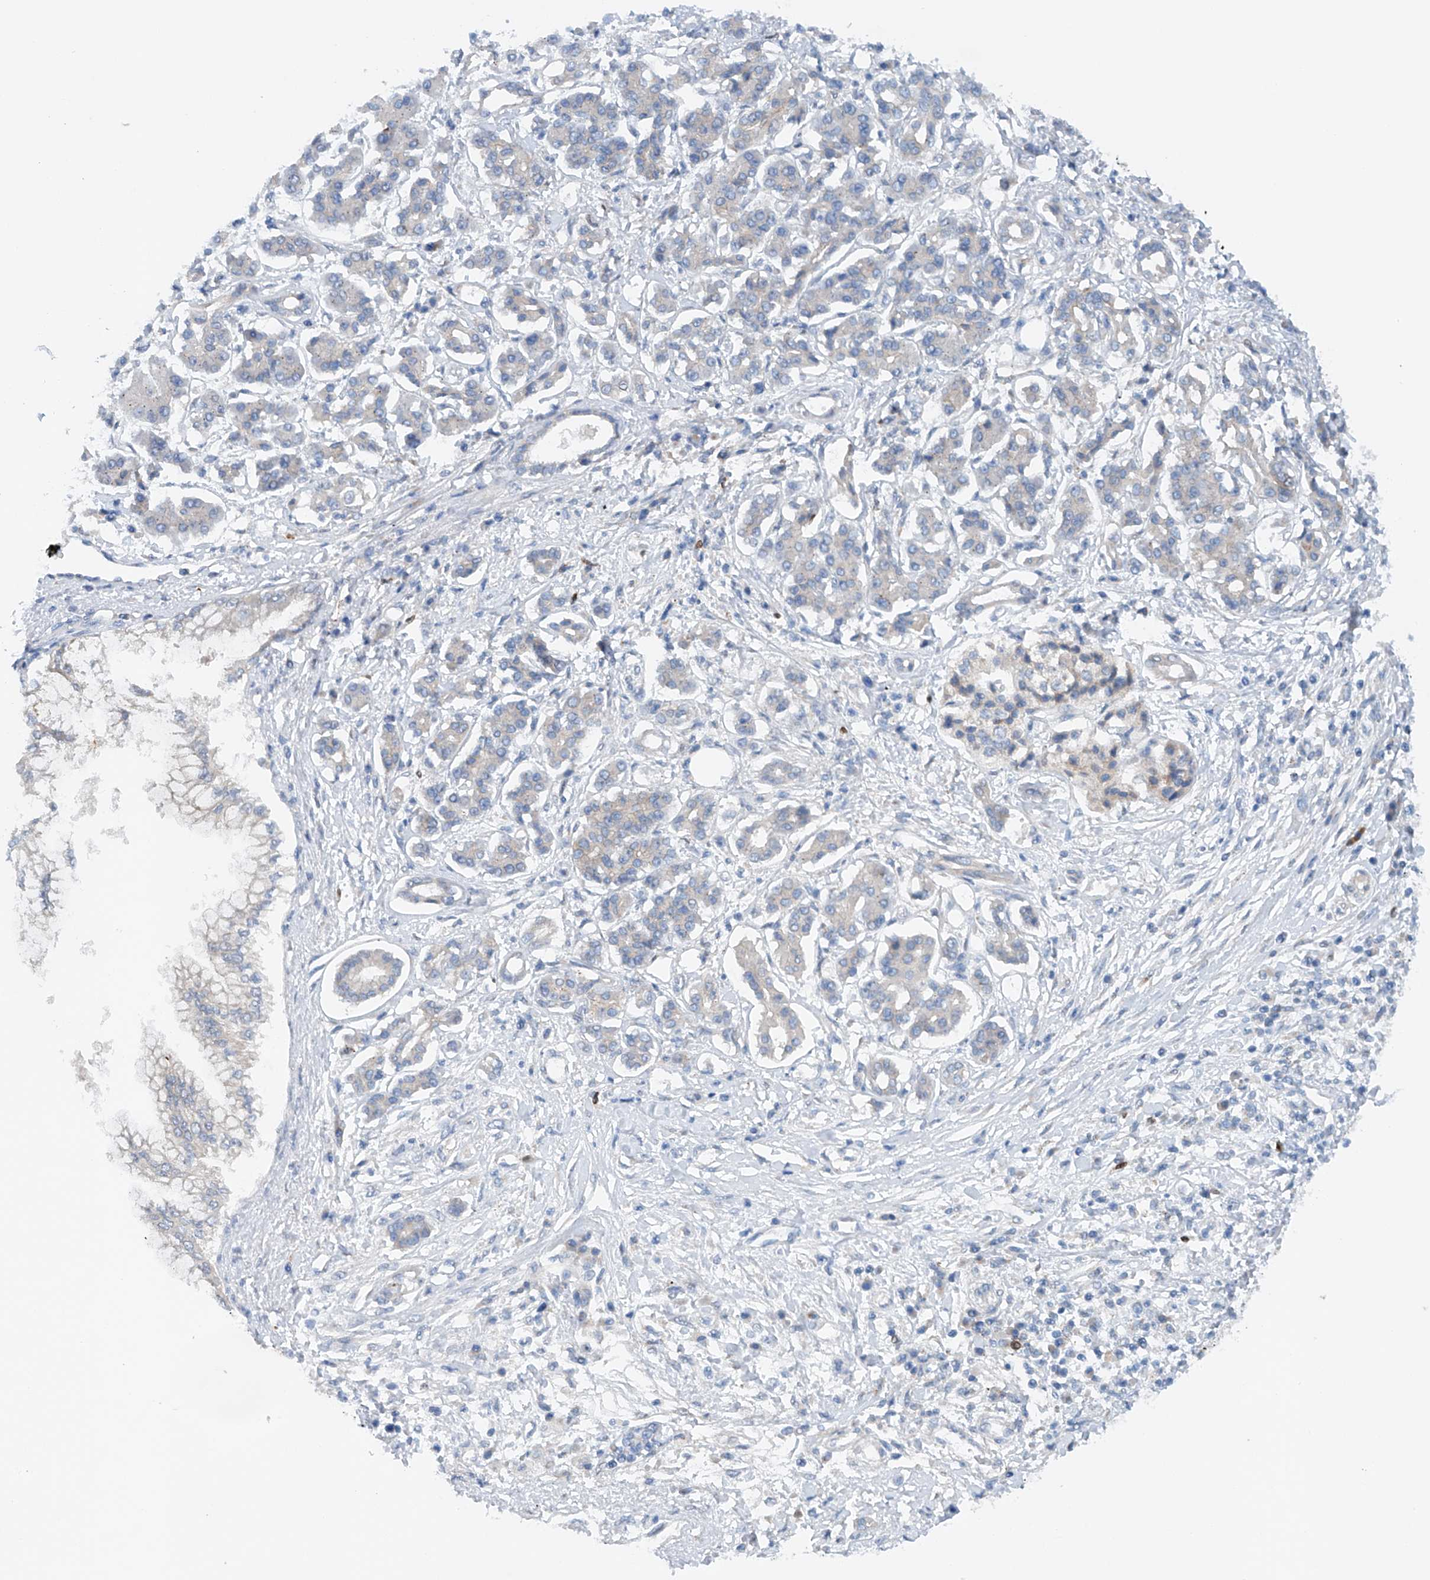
{"staining": {"intensity": "negative", "quantity": "none", "location": "none"}, "tissue": "pancreatic cancer", "cell_type": "Tumor cells", "image_type": "cancer", "snomed": [{"axis": "morphology", "description": "Adenocarcinoma, NOS"}, {"axis": "topography", "description": "Pancreas"}], "caption": "An immunohistochemistry image of pancreatic adenocarcinoma is shown. There is no staining in tumor cells of pancreatic adenocarcinoma.", "gene": "CEP85L", "patient": {"sex": "female", "age": 56}}